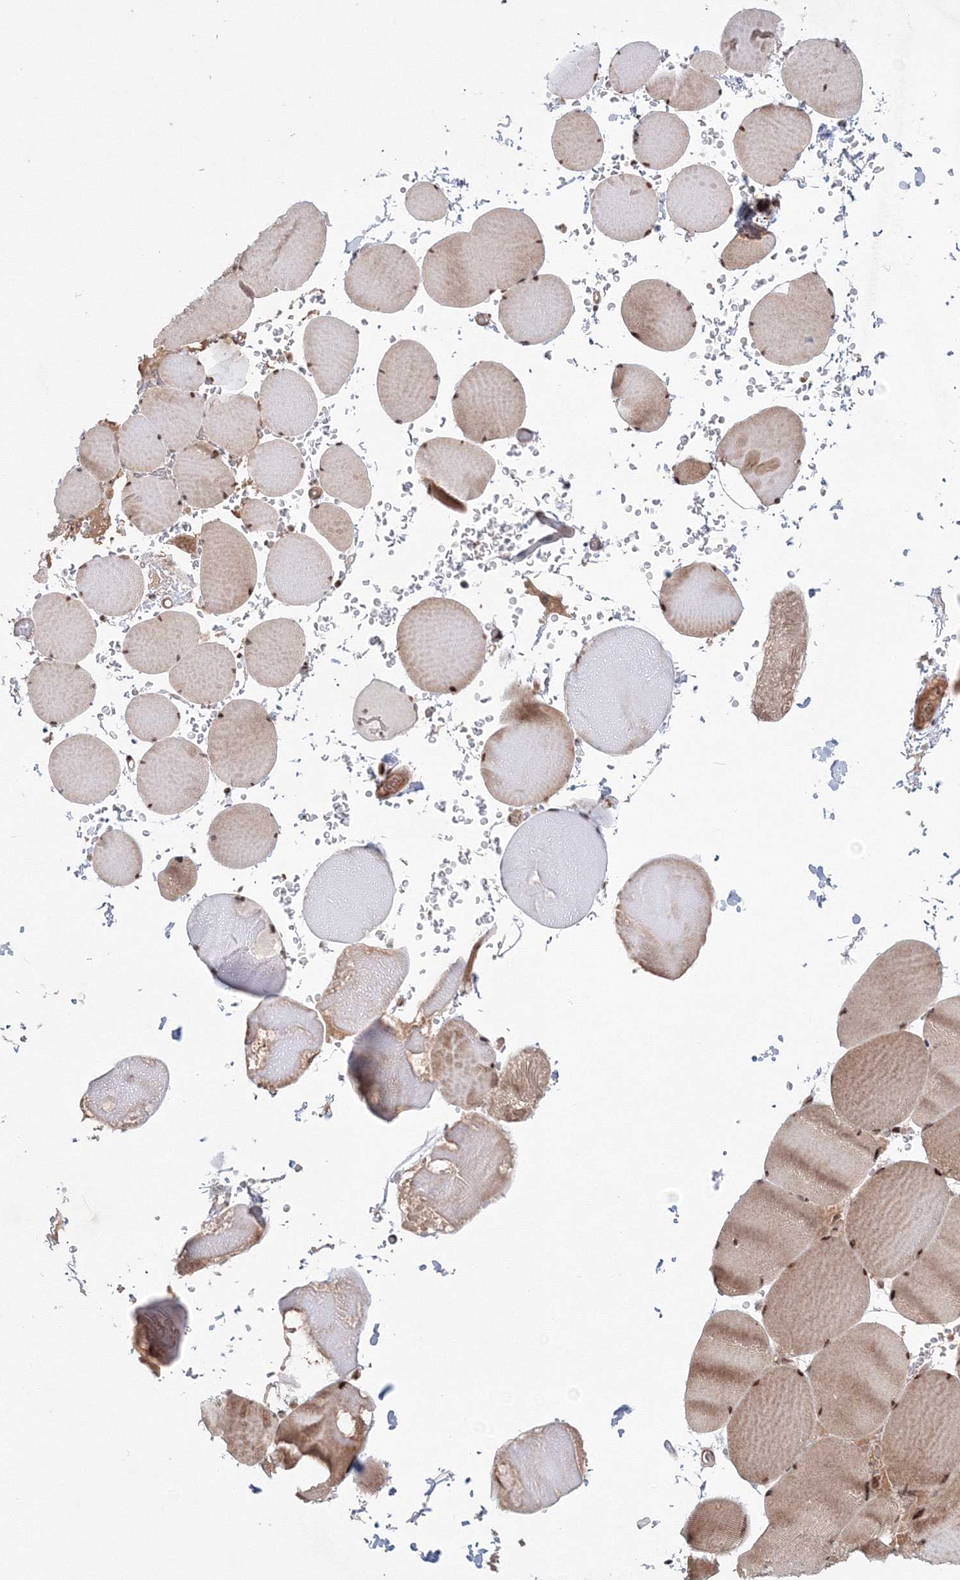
{"staining": {"intensity": "moderate", "quantity": ">75%", "location": "cytoplasmic/membranous,nuclear"}, "tissue": "skeletal muscle", "cell_type": "Myocytes", "image_type": "normal", "snomed": [{"axis": "morphology", "description": "Normal tissue, NOS"}, {"axis": "topography", "description": "Skeletal muscle"}, {"axis": "topography", "description": "Head-Neck"}], "caption": "Skeletal muscle stained with DAB (3,3'-diaminobenzidine) IHC reveals medium levels of moderate cytoplasmic/membranous,nuclear expression in about >75% of myocytes.", "gene": "NOA1", "patient": {"sex": "male", "age": 66}}